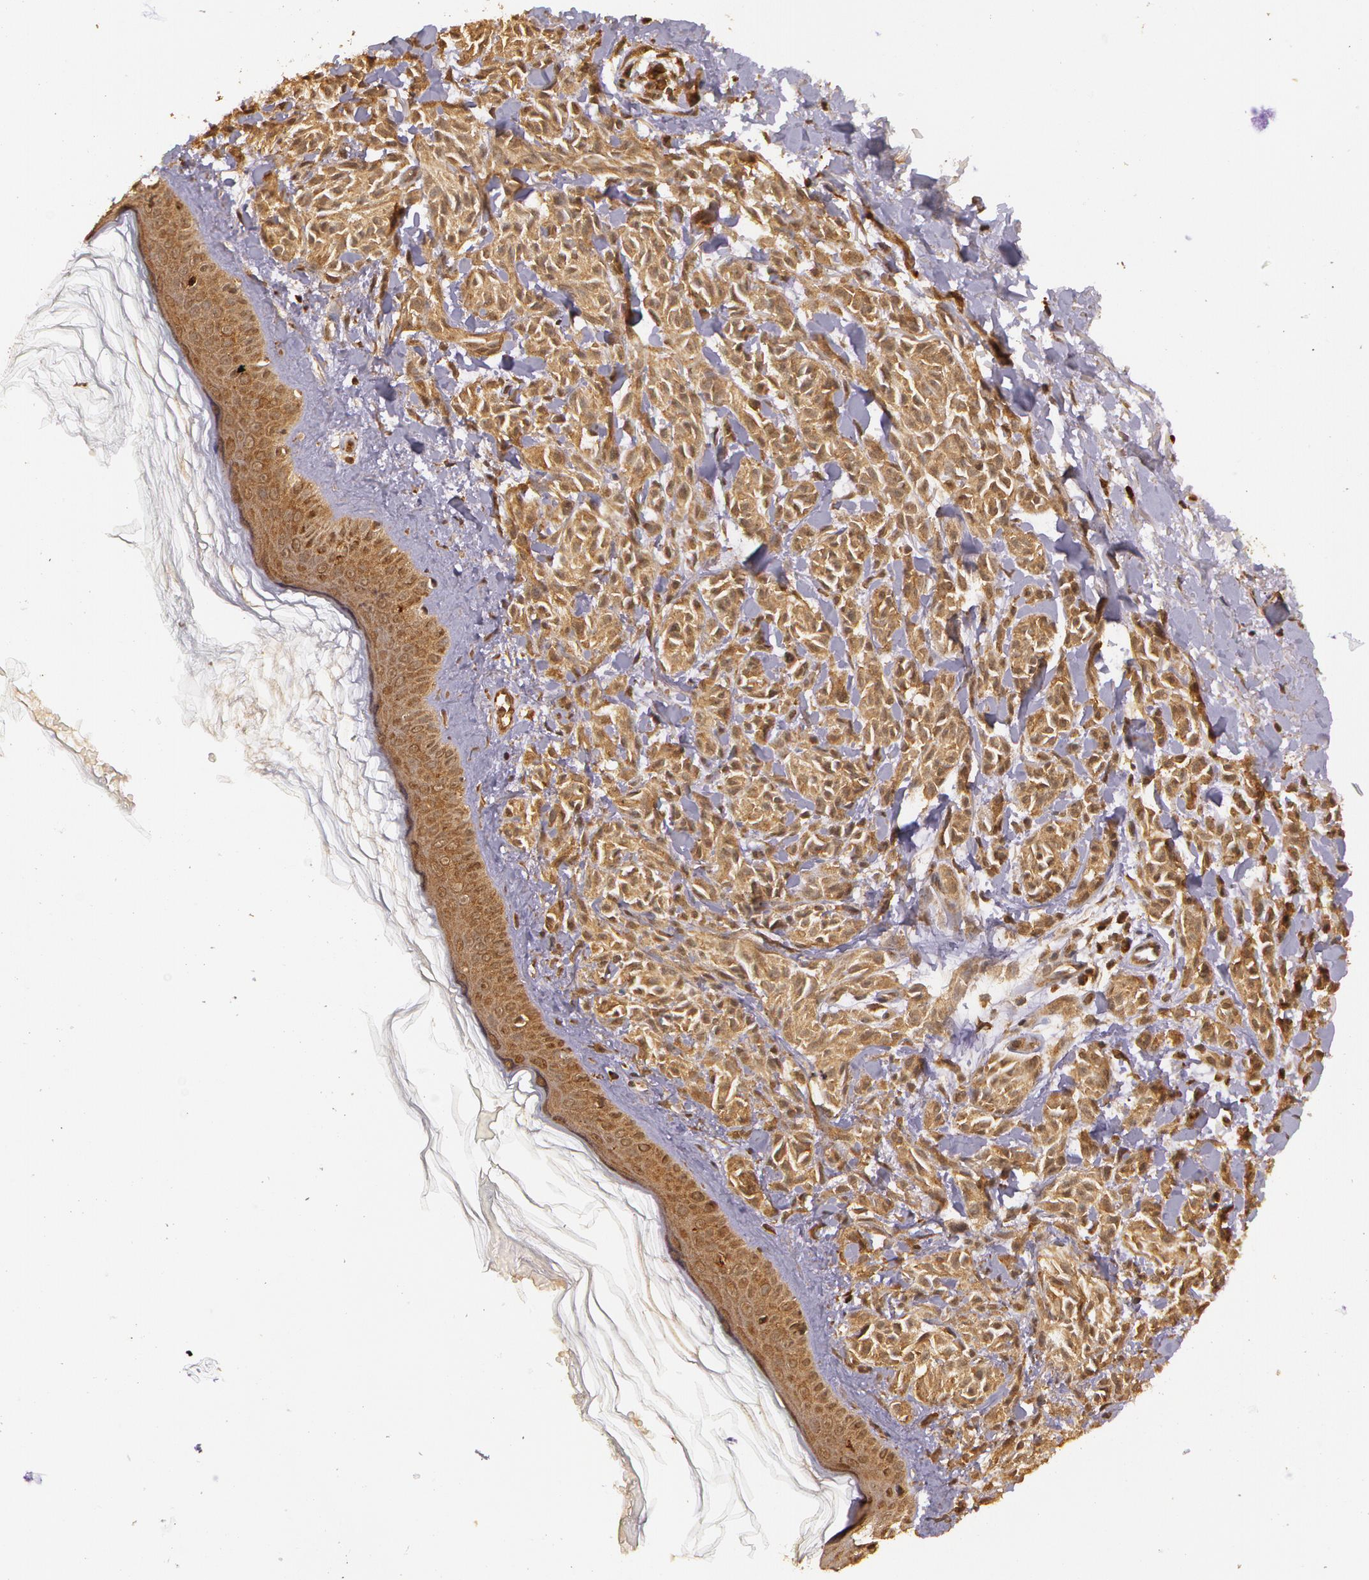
{"staining": {"intensity": "moderate", "quantity": ">75%", "location": "cytoplasmic/membranous"}, "tissue": "melanoma", "cell_type": "Tumor cells", "image_type": "cancer", "snomed": [{"axis": "morphology", "description": "Malignant melanoma, NOS"}, {"axis": "topography", "description": "Skin"}], "caption": "Protein expression by immunohistochemistry (IHC) reveals moderate cytoplasmic/membranous staining in approximately >75% of tumor cells in melanoma.", "gene": "ASCC2", "patient": {"sex": "female", "age": 73}}